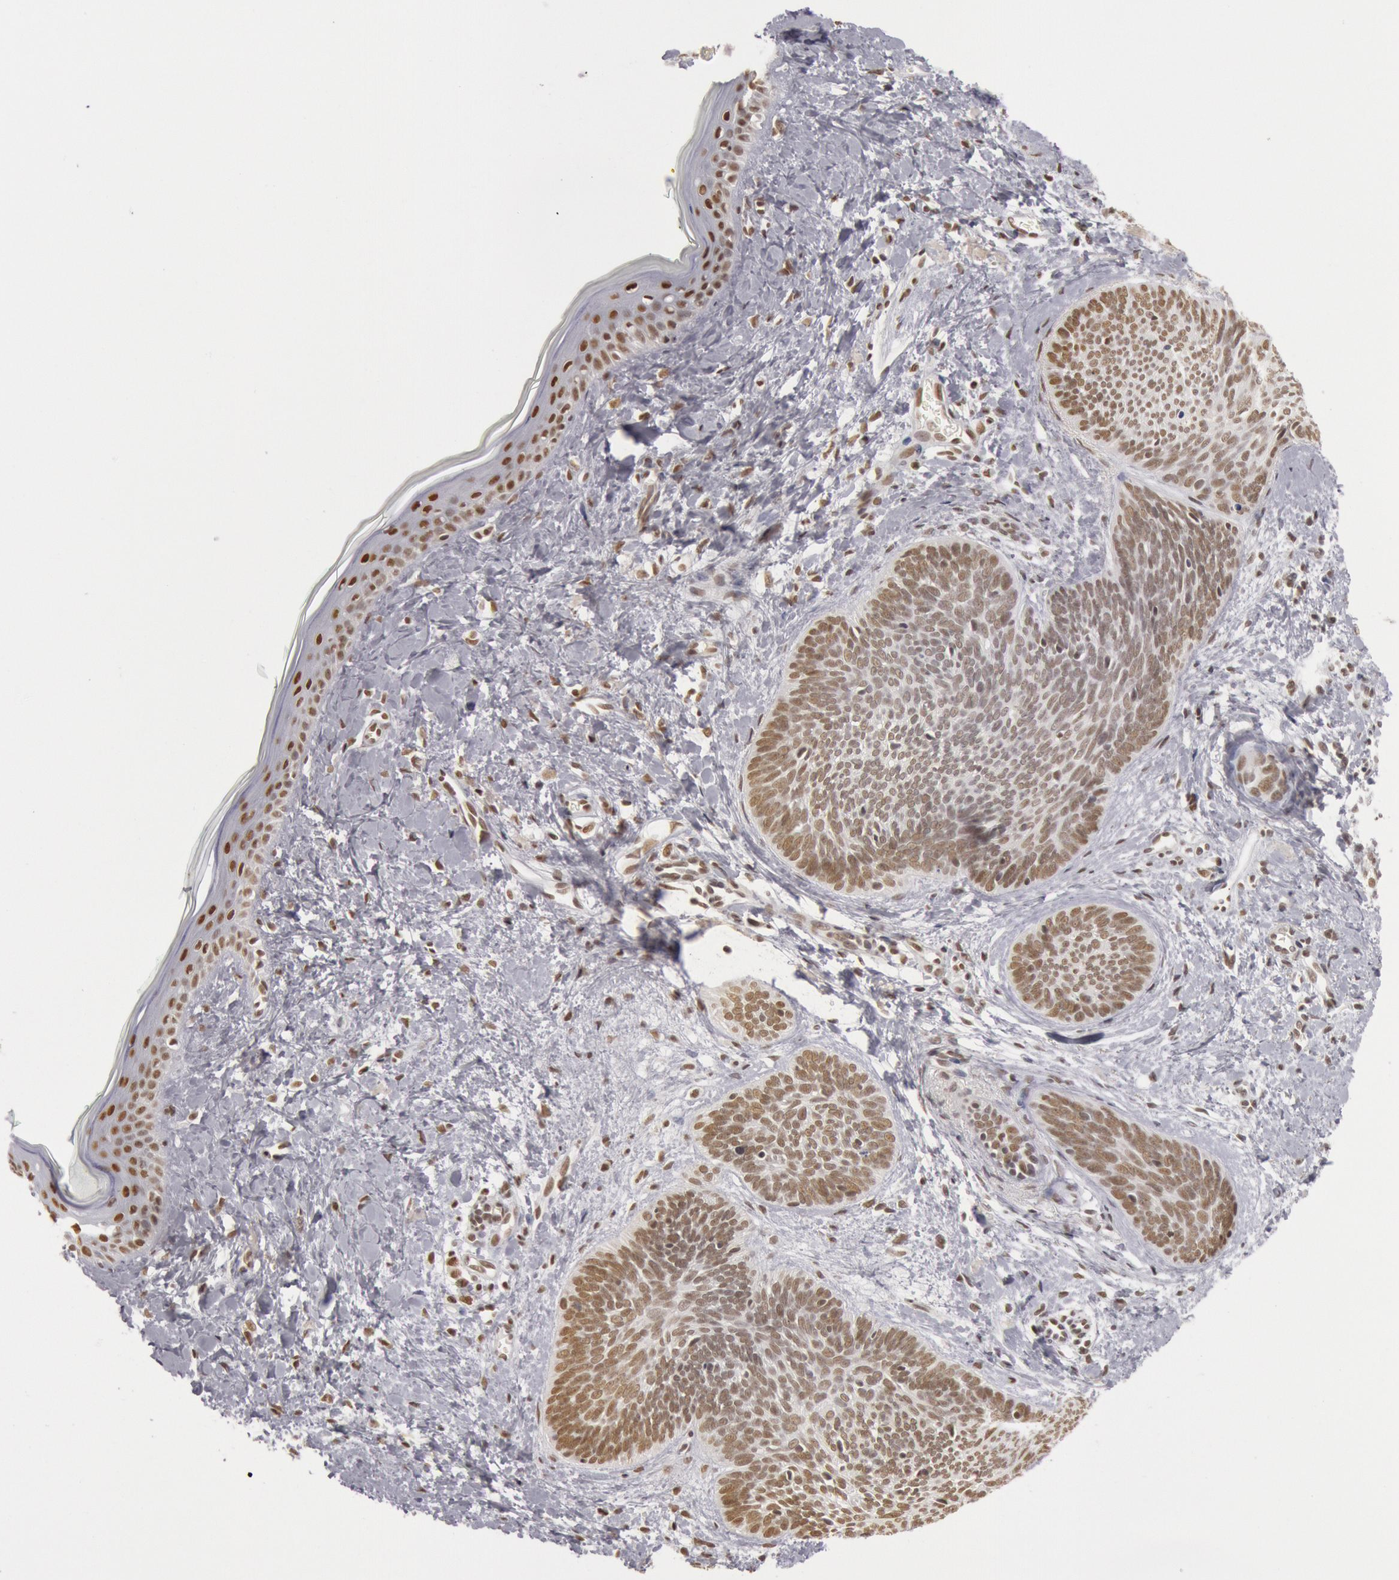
{"staining": {"intensity": "strong", "quantity": ">75%", "location": "nuclear"}, "tissue": "skin cancer", "cell_type": "Tumor cells", "image_type": "cancer", "snomed": [{"axis": "morphology", "description": "Basal cell carcinoma"}, {"axis": "topography", "description": "Skin"}], "caption": "There is high levels of strong nuclear expression in tumor cells of basal cell carcinoma (skin), as demonstrated by immunohistochemical staining (brown color).", "gene": "ESS2", "patient": {"sex": "female", "age": 81}}